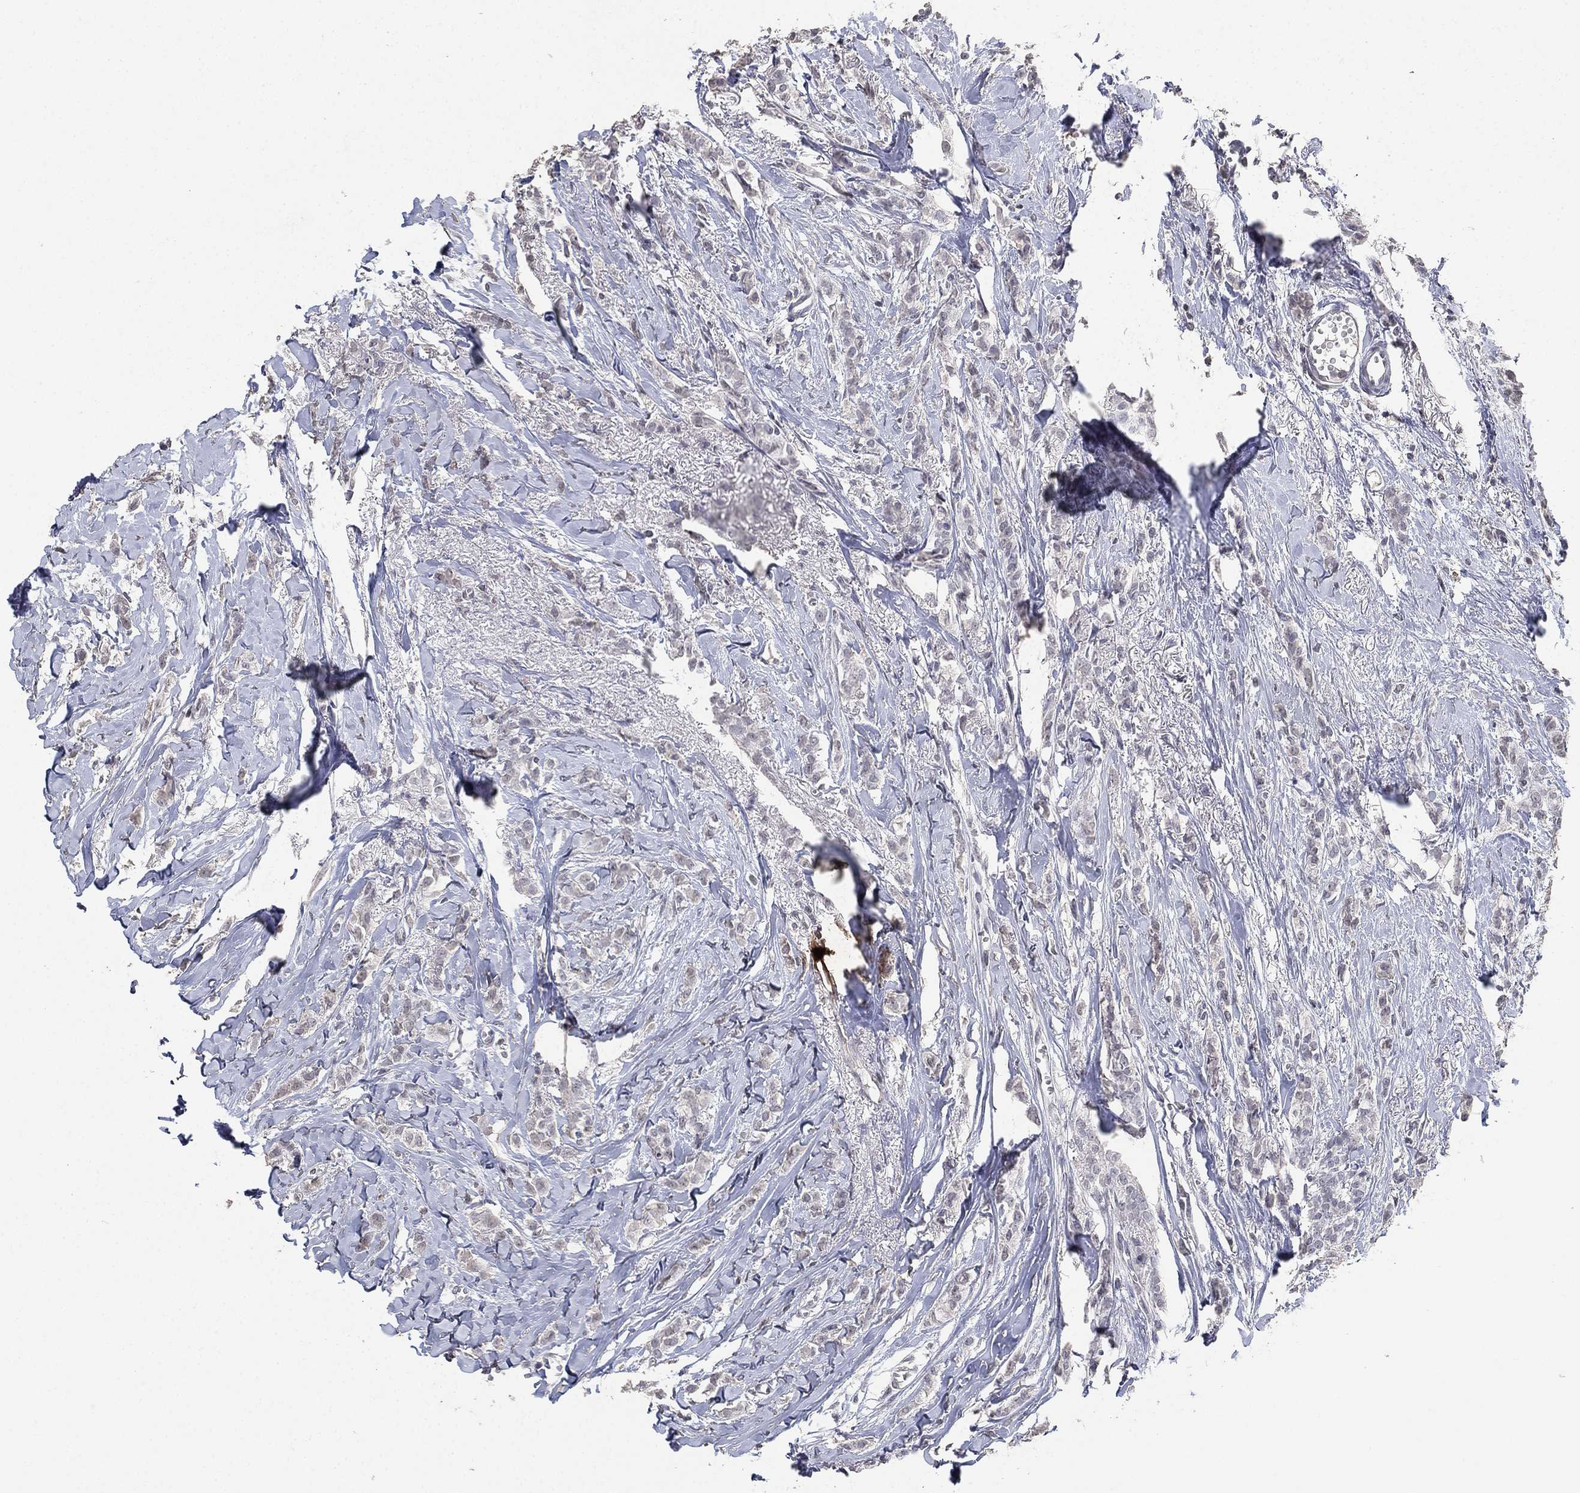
{"staining": {"intensity": "negative", "quantity": "none", "location": "none"}, "tissue": "breast cancer", "cell_type": "Tumor cells", "image_type": "cancer", "snomed": [{"axis": "morphology", "description": "Duct carcinoma"}, {"axis": "topography", "description": "Breast"}], "caption": "Tumor cells show no significant expression in breast cancer.", "gene": "DSG1", "patient": {"sex": "female", "age": 85}}